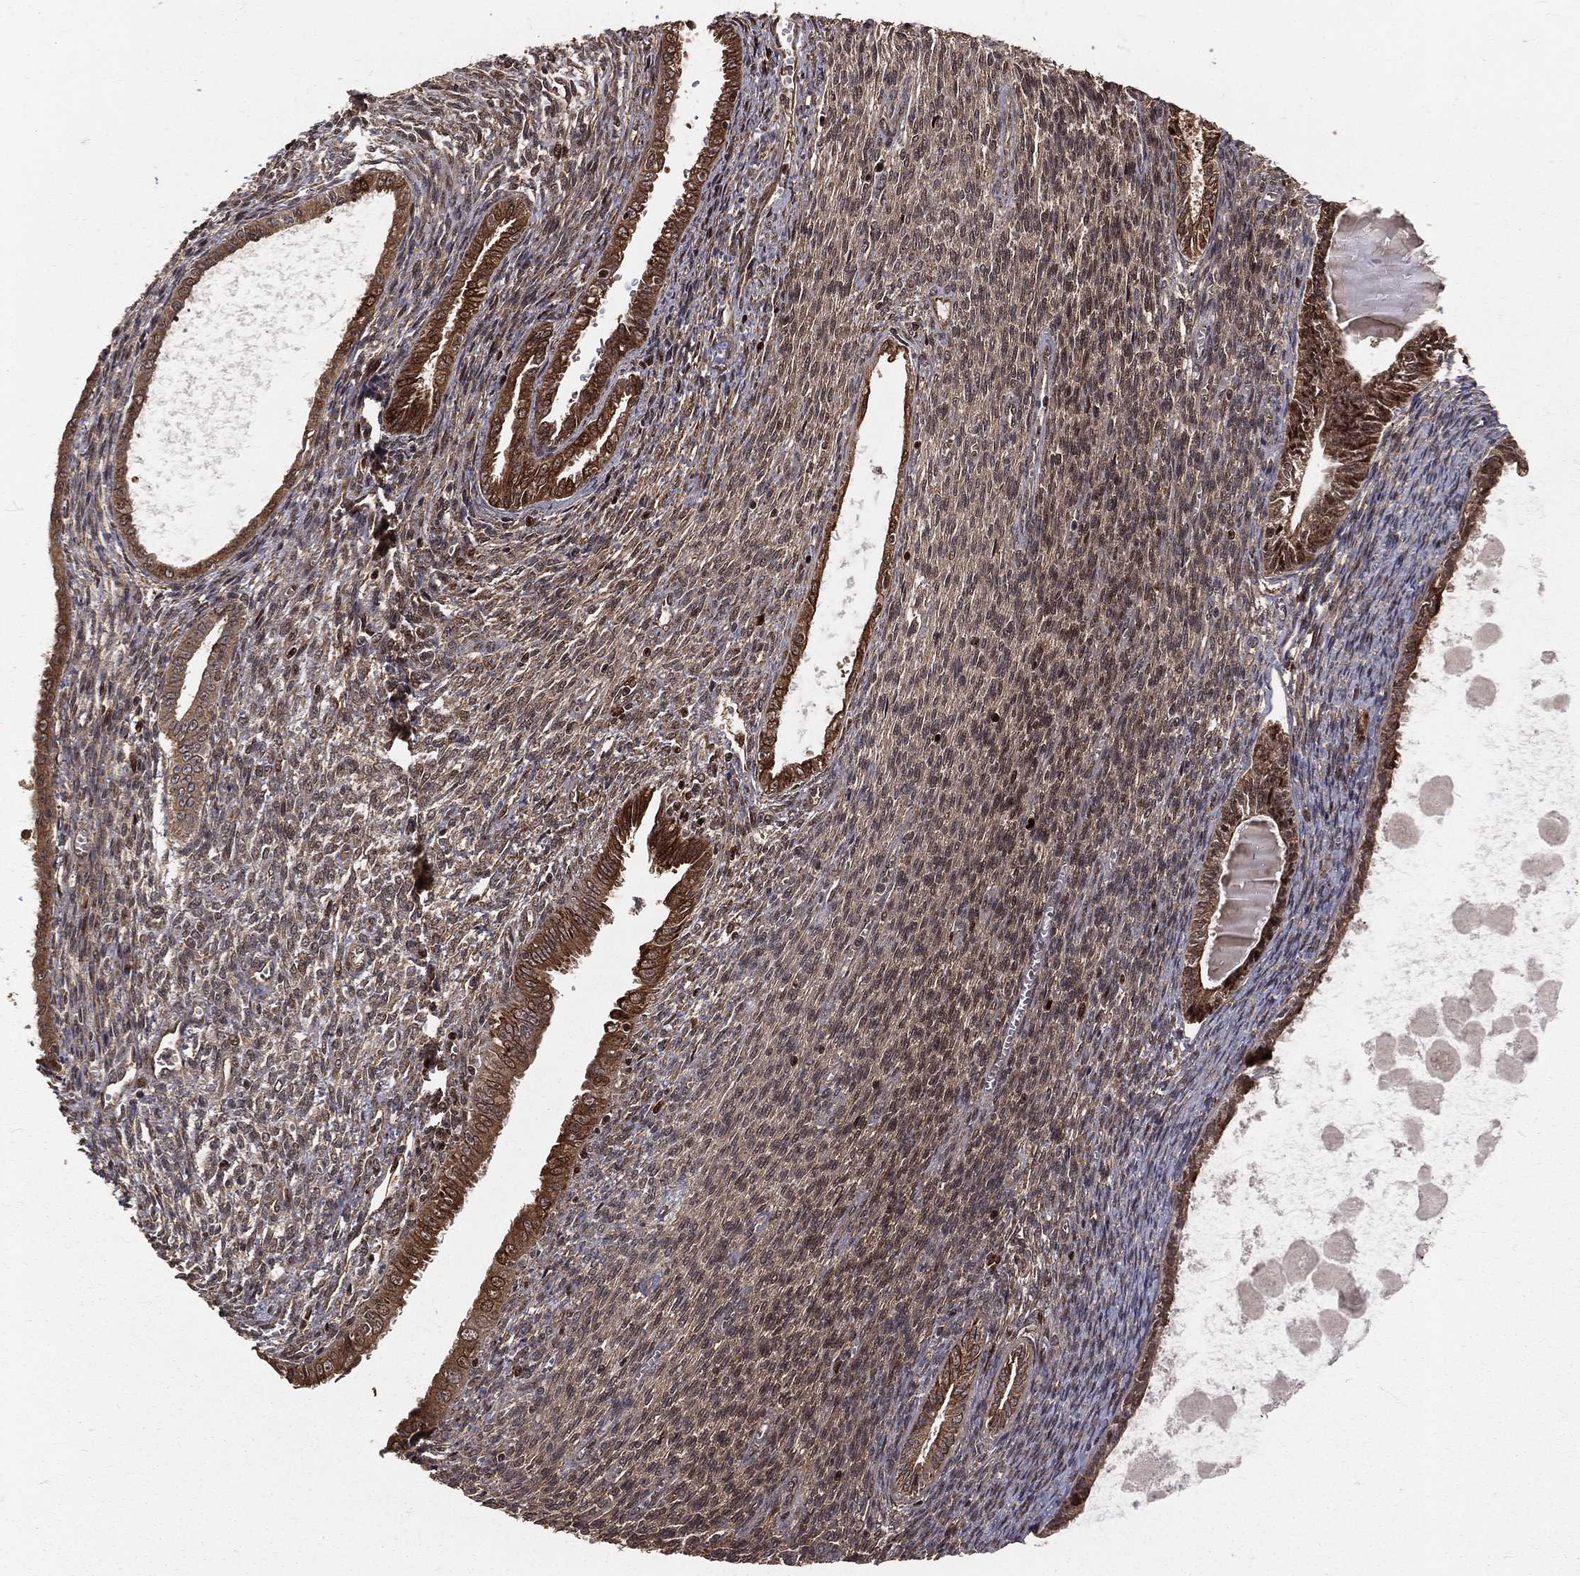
{"staining": {"intensity": "strong", "quantity": ">75%", "location": "cytoplasmic/membranous"}, "tissue": "endometrial cancer", "cell_type": "Tumor cells", "image_type": "cancer", "snomed": [{"axis": "morphology", "description": "Adenocarcinoma, NOS"}, {"axis": "topography", "description": "Endometrium"}], "caption": "An IHC image of neoplastic tissue is shown. Protein staining in brown labels strong cytoplasmic/membranous positivity in endometrial cancer within tumor cells.", "gene": "MAPK1", "patient": {"sex": "female", "age": 86}}